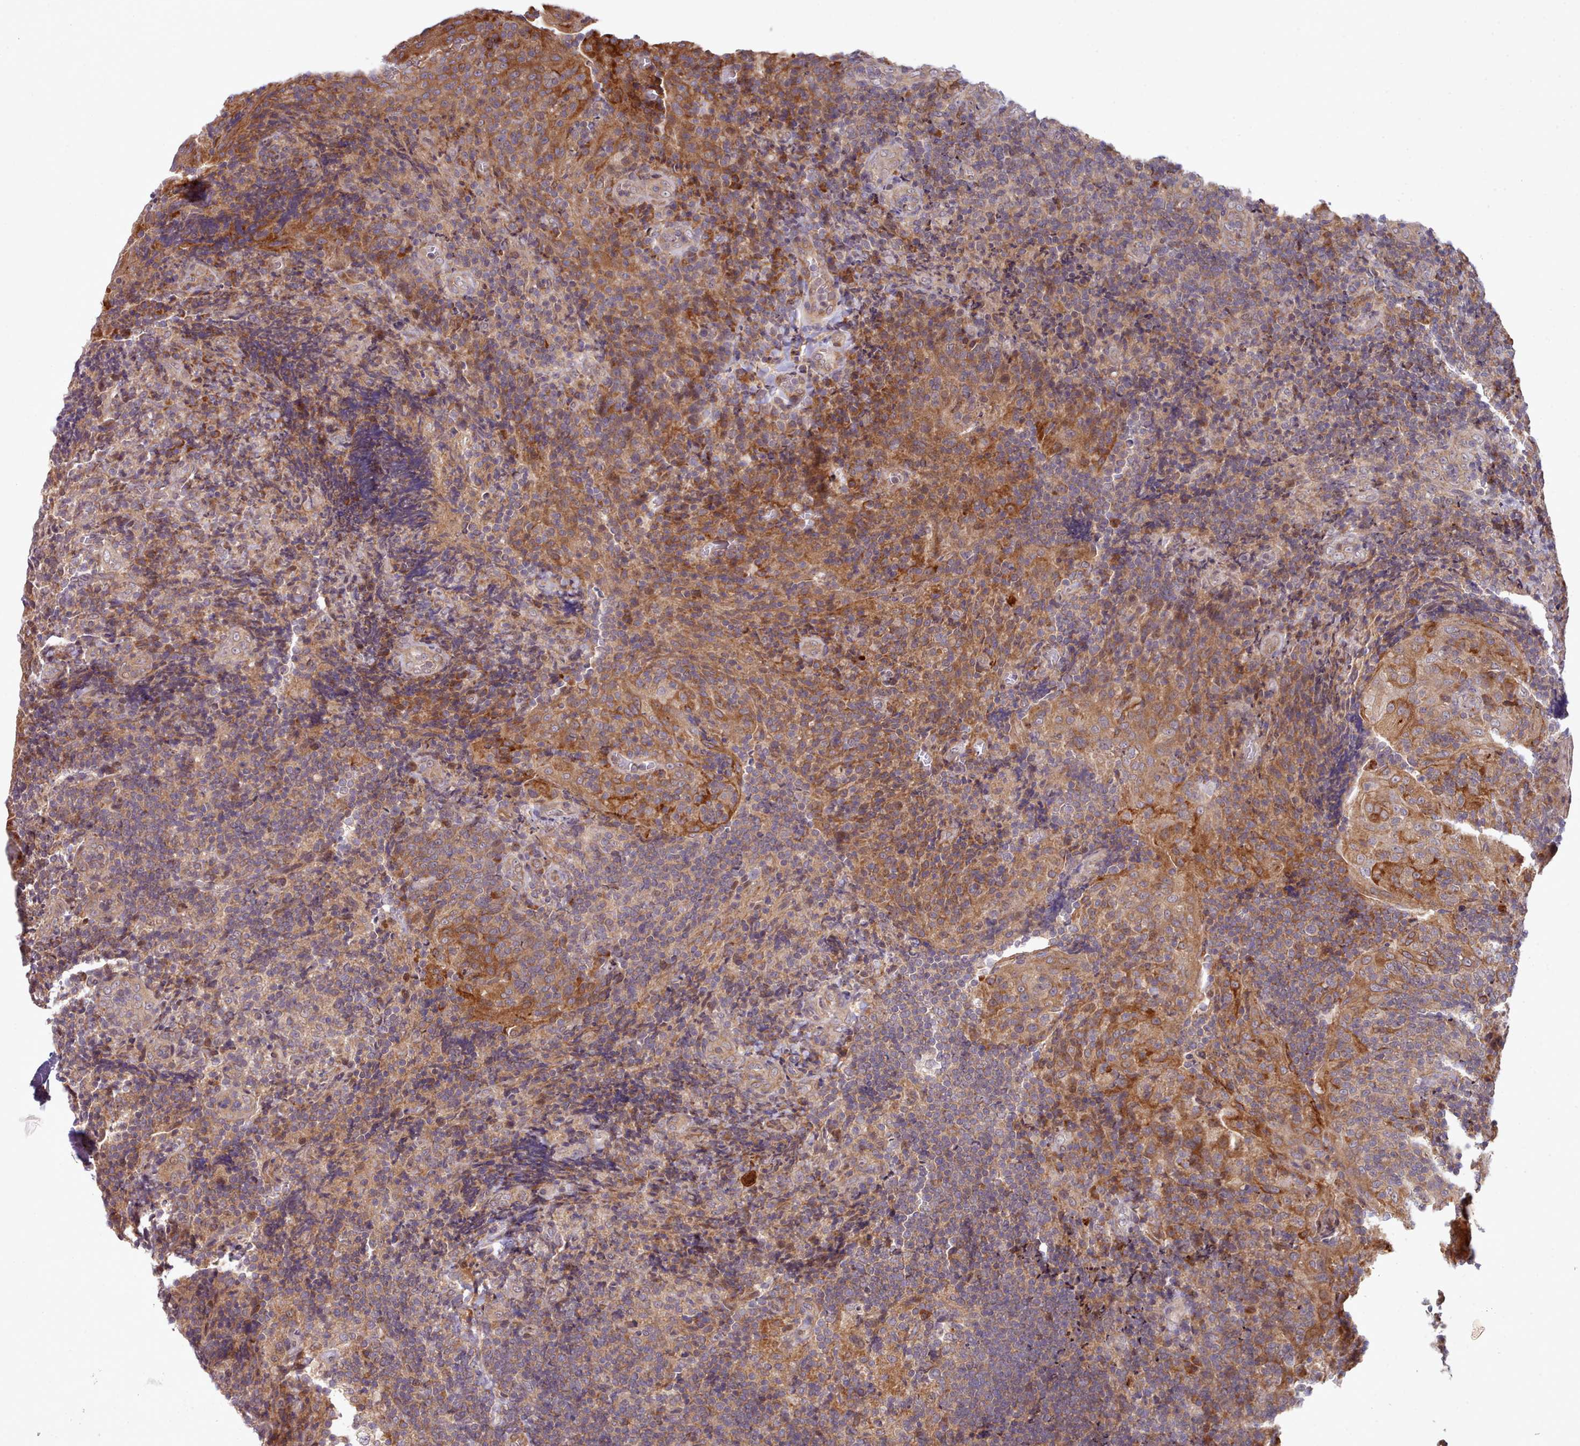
{"staining": {"intensity": "moderate", "quantity": "25%-75%", "location": "cytoplasmic/membranous"}, "tissue": "tonsil", "cell_type": "Germinal center cells", "image_type": "normal", "snomed": [{"axis": "morphology", "description": "Normal tissue, NOS"}, {"axis": "topography", "description": "Tonsil"}], "caption": "The micrograph demonstrates immunohistochemical staining of unremarkable tonsil. There is moderate cytoplasmic/membranous staining is present in approximately 25%-75% of germinal center cells.", "gene": "TRIM26", "patient": {"sex": "male", "age": 17}}